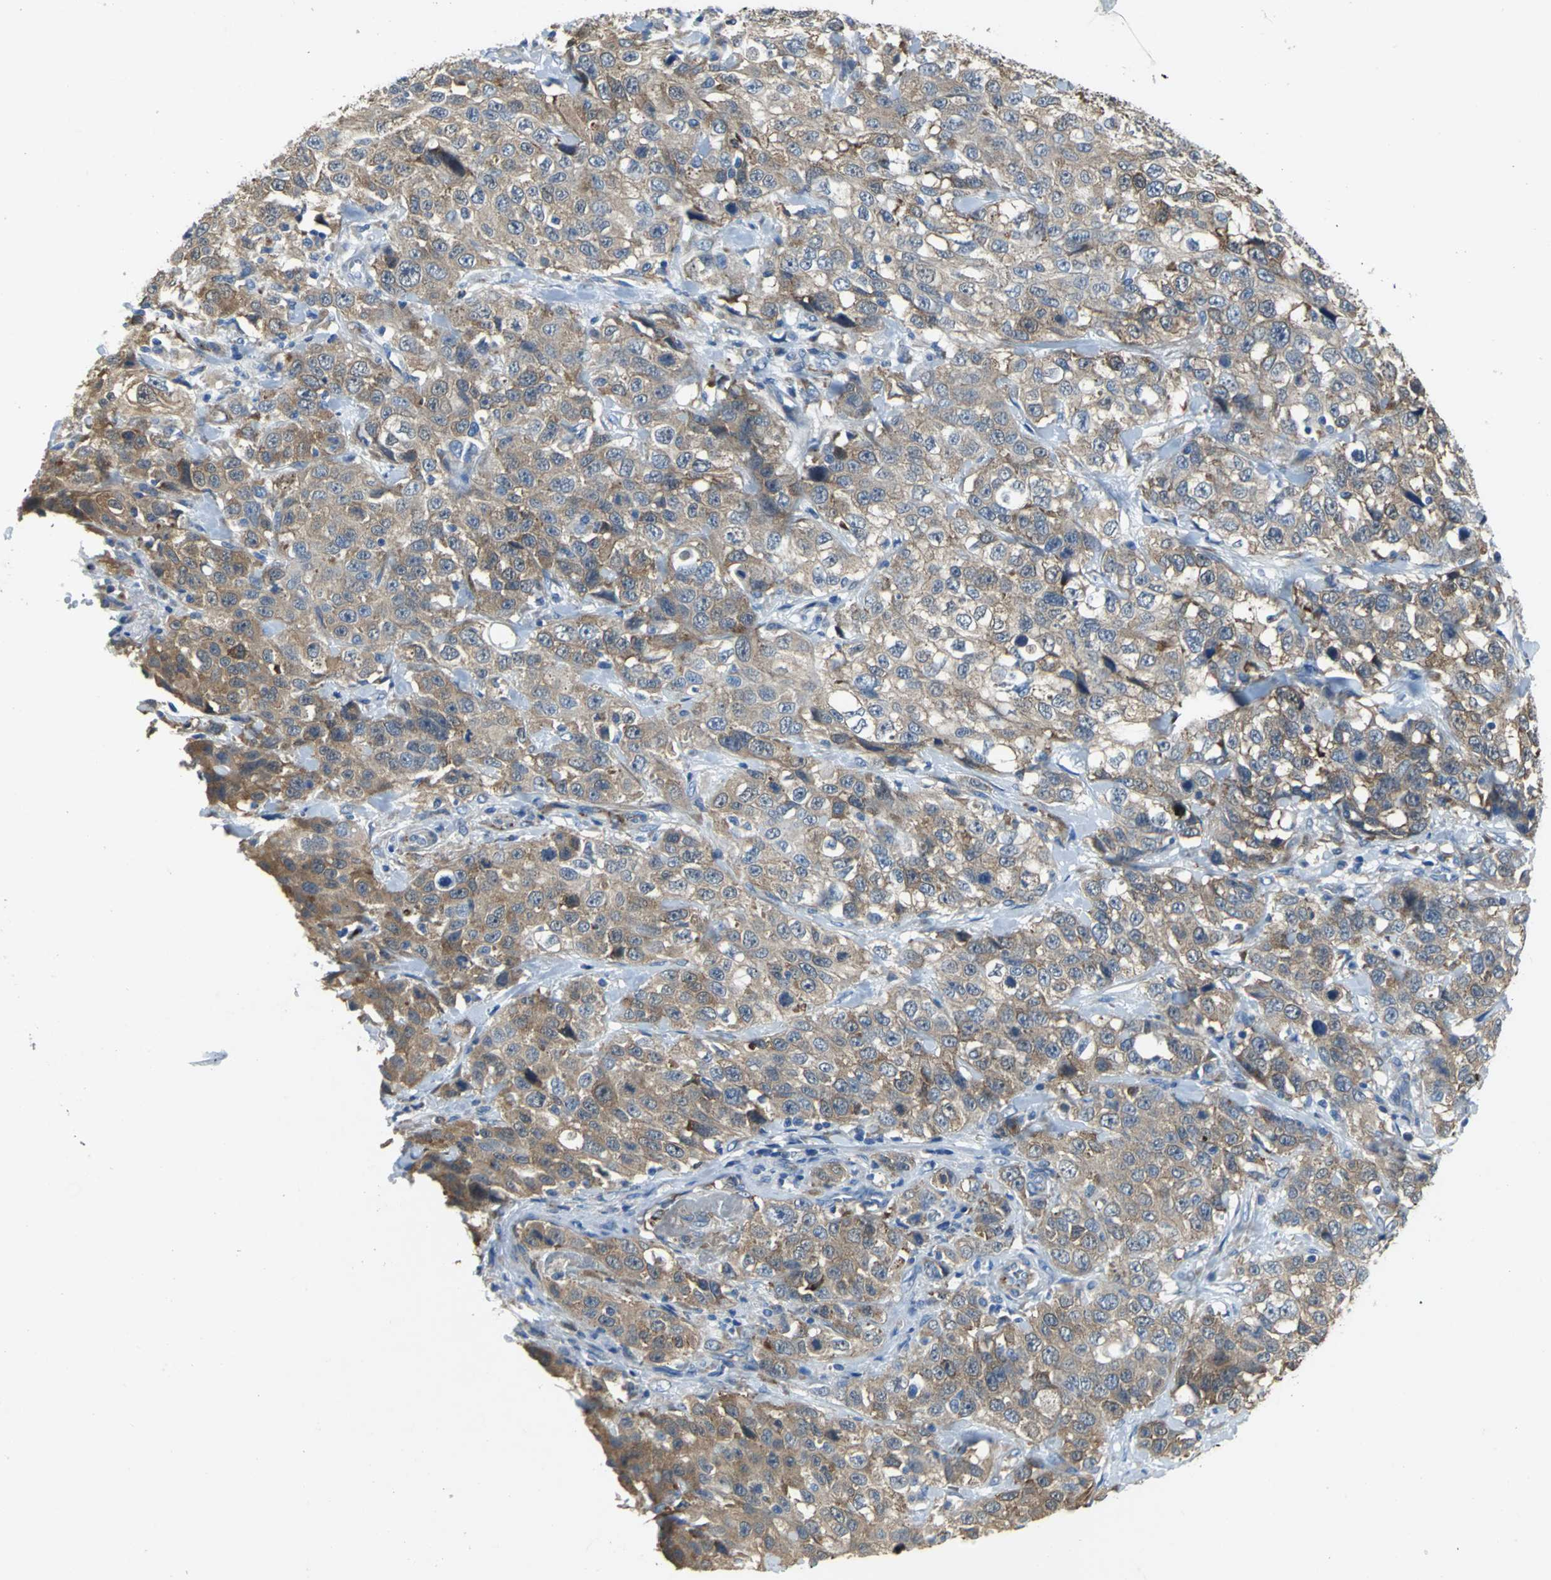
{"staining": {"intensity": "moderate", "quantity": ">75%", "location": "cytoplasmic/membranous"}, "tissue": "stomach cancer", "cell_type": "Tumor cells", "image_type": "cancer", "snomed": [{"axis": "morphology", "description": "Normal tissue, NOS"}, {"axis": "morphology", "description": "Adenocarcinoma, NOS"}, {"axis": "topography", "description": "Stomach"}], "caption": "Adenocarcinoma (stomach) tissue shows moderate cytoplasmic/membranous staining in about >75% of tumor cells, visualized by immunohistochemistry.", "gene": "EIF5A", "patient": {"sex": "male", "age": 48}}